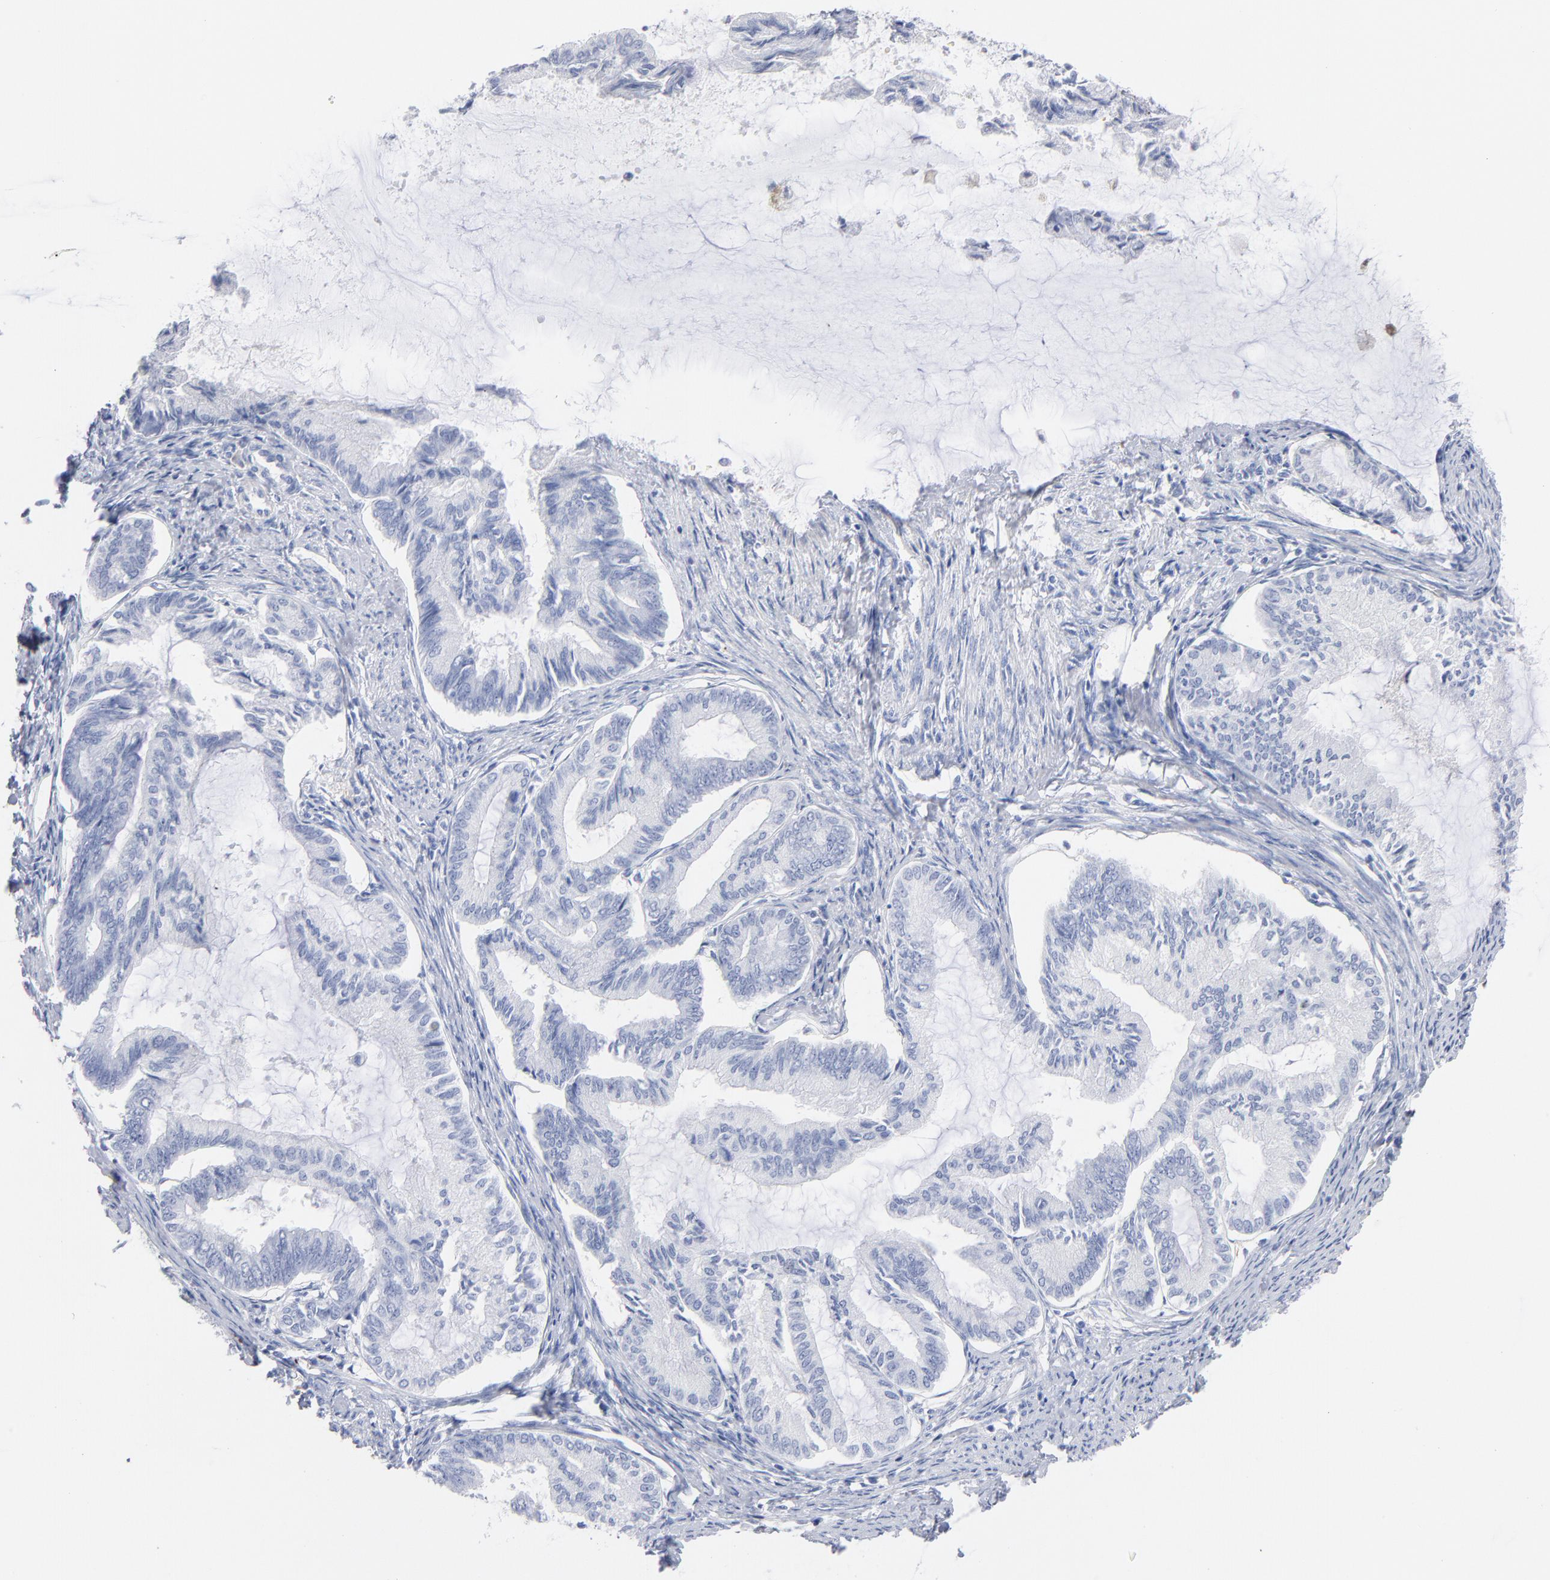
{"staining": {"intensity": "negative", "quantity": "none", "location": "none"}, "tissue": "endometrial cancer", "cell_type": "Tumor cells", "image_type": "cancer", "snomed": [{"axis": "morphology", "description": "Adenocarcinoma, NOS"}, {"axis": "topography", "description": "Endometrium"}], "caption": "A high-resolution photomicrograph shows IHC staining of endometrial adenocarcinoma, which demonstrates no significant positivity in tumor cells.", "gene": "IFIT2", "patient": {"sex": "female", "age": 86}}